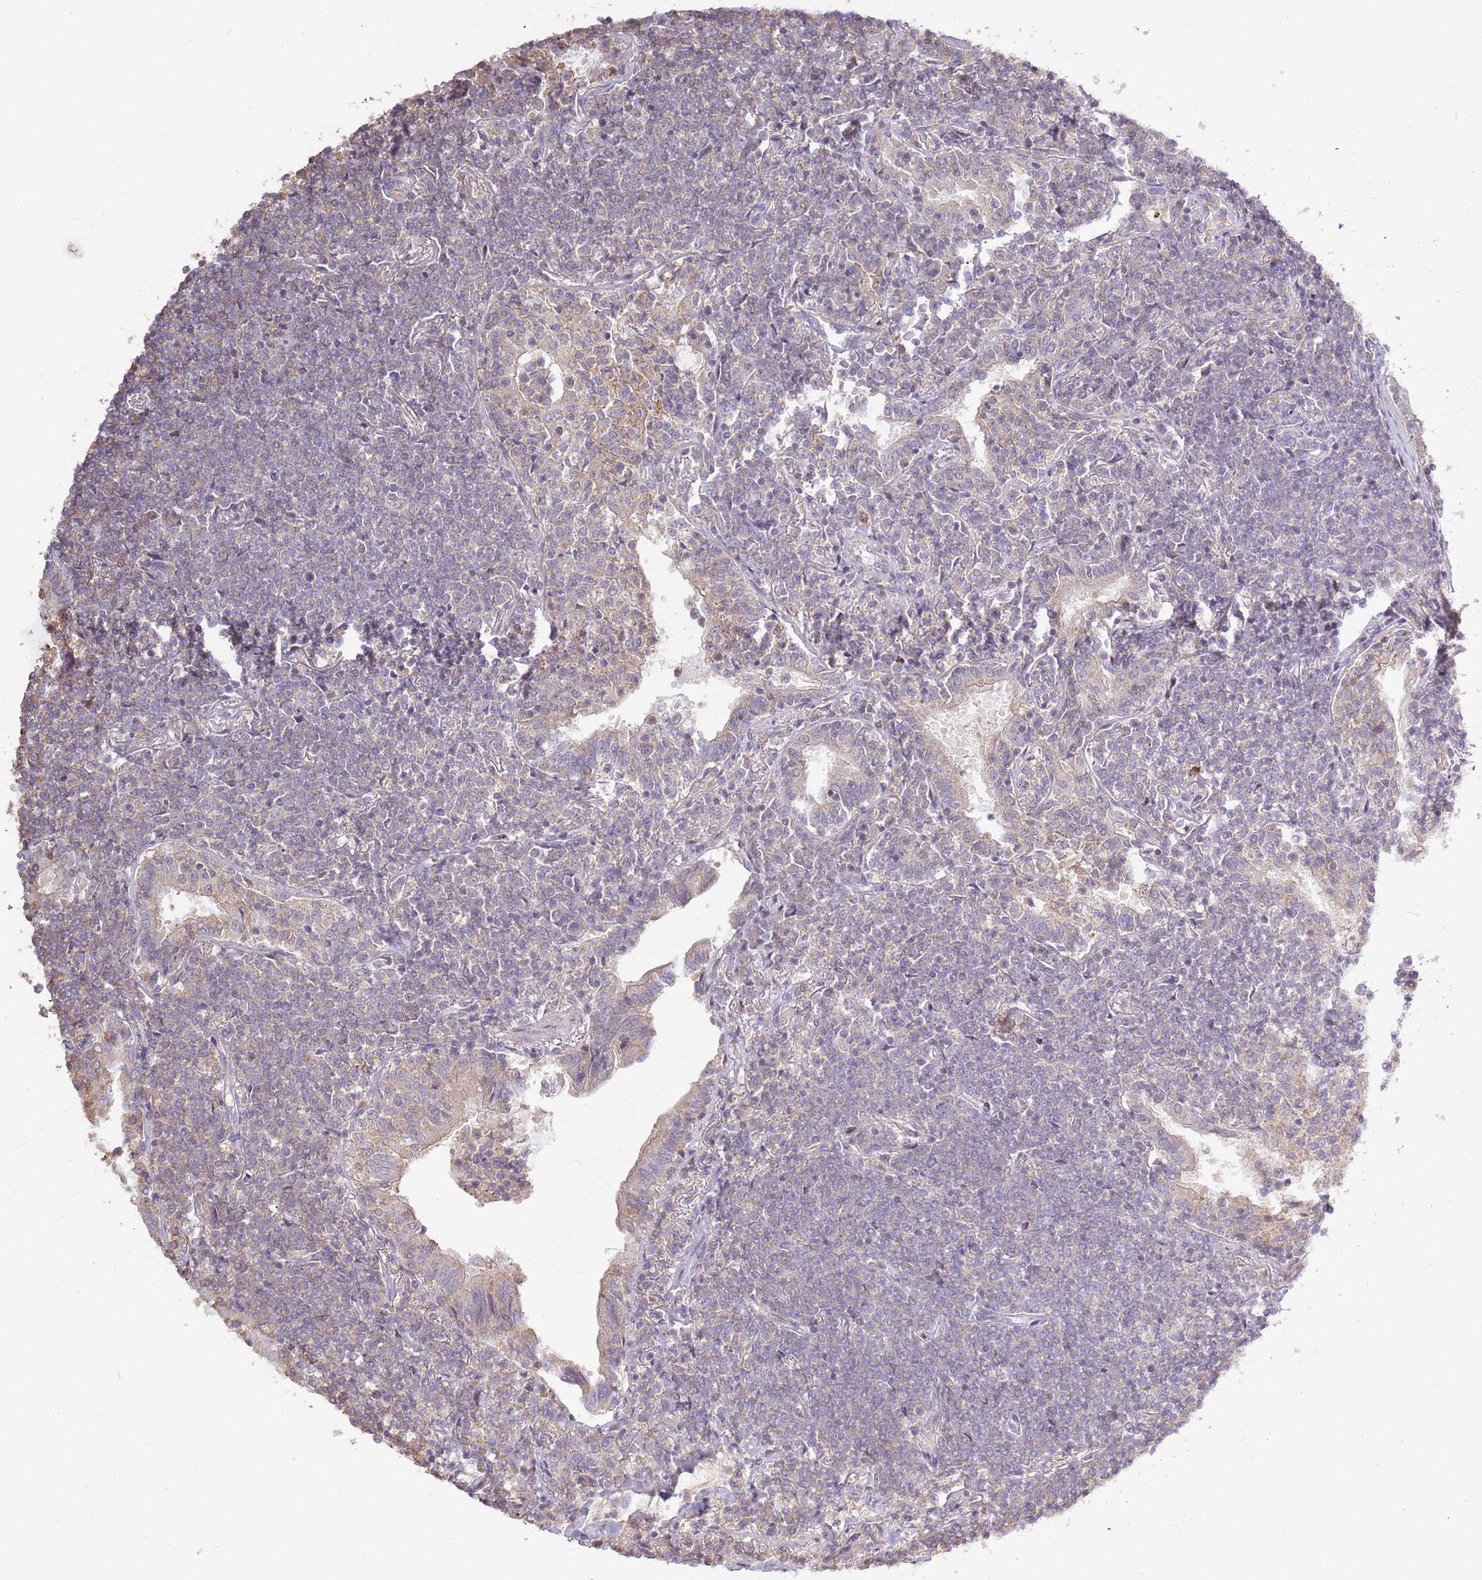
{"staining": {"intensity": "negative", "quantity": "none", "location": "none"}, "tissue": "lymphoma", "cell_type": "Tumor cells", "image_type": "cancer", "snomed": [{"axis": "morphology", "description": "Malignant lymphoma, non-Hodgkin's type, Low grade"}, {"axis": "topography", "description": "Lung"}], "caption": "Human malignant lymphoma, non-Hodgkin's type (low-grade) stained for a protein using immunohistochemistry (IHC) displays no positivity in tumor cells.", "gene": "EVA1B", "patient": {"sex": "female", "age": 71}}